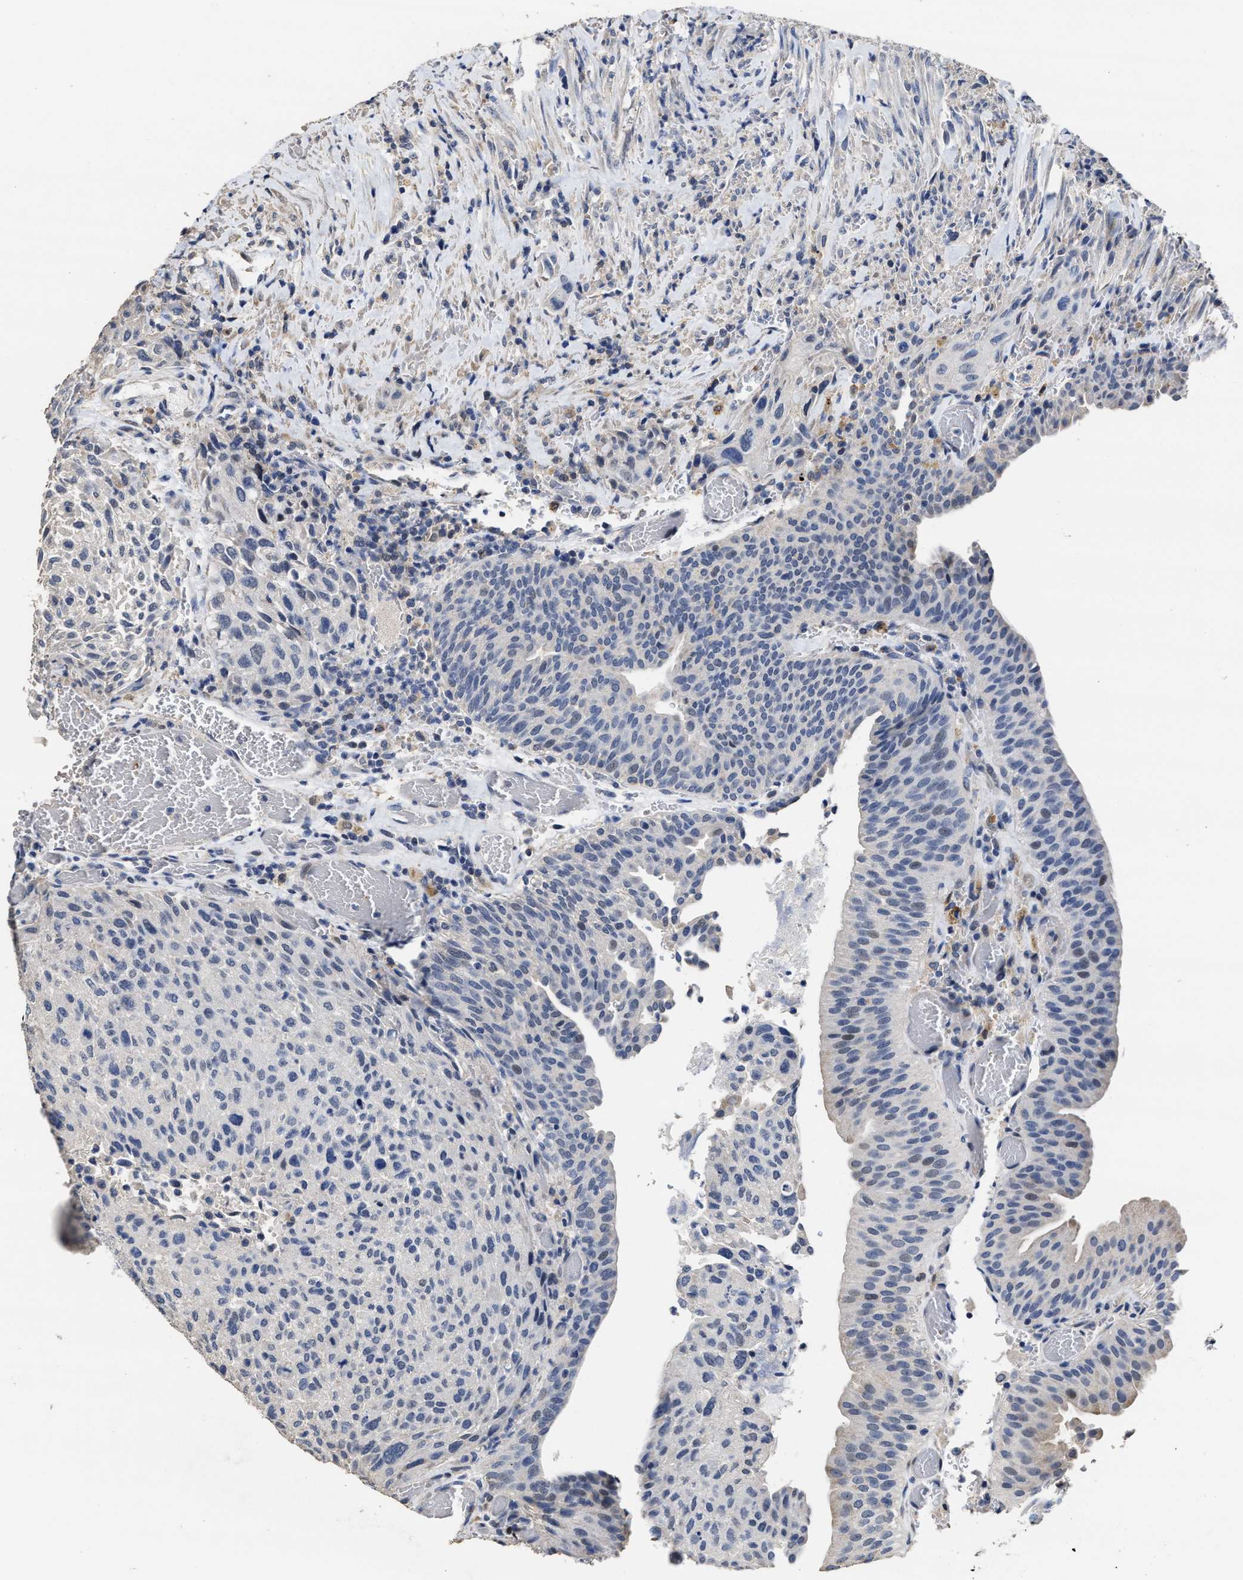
{"staining": {"intensity": "negative", "quantity": "none", "location": "none"}, "tissue": "urothelial cancer", "cell_type": "Tumor cells", "image_type": "cancer", "snomed": [{"axis": "morphology", "description": "Urothelial carcinoma, Low grade"}, {"axis": "morphology", "description": "Urothelial carcinoma, High grade"}, {"axis": "topography", "description": "Urinary bladder"}], "caption": "Urothelial cancer was stained to show a protein in brown. There is no significant expression in tumor cells.", "gene": "ZFAT", "patient": {"sex": "male", "age": 35}}